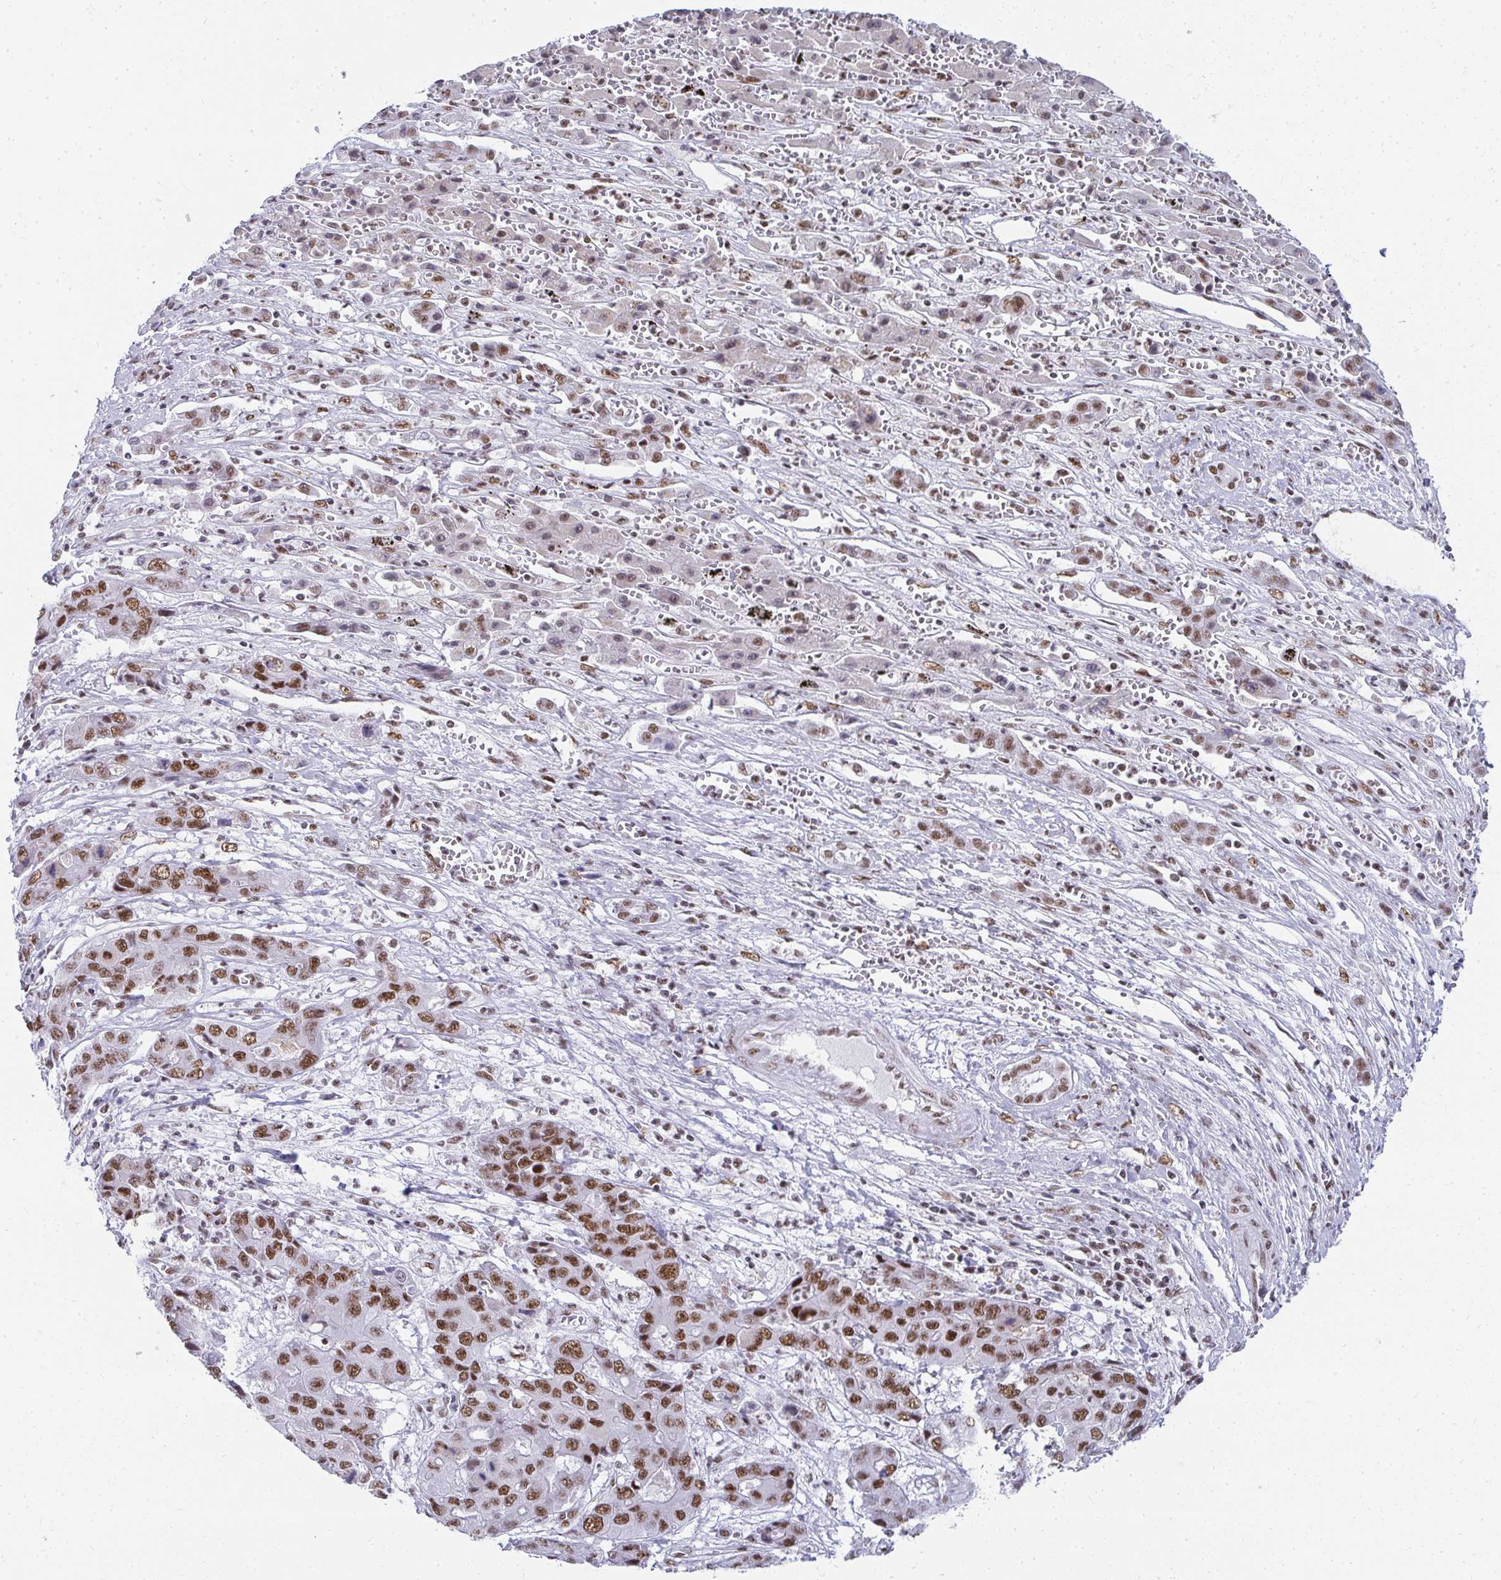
{"staining": {"intensity": "moderate", "quantity": ">75%", "location": "nuclear"}, "tissue": "liver cancer", "cell_type": "Tumor cells", "image_type": "cancer", "snomed": [{"axis": "morphology", "description": "Cholangiocarcinoma"}, {"axis": "topography", "description": "Liver"}], "caption": "This image demonstrates IHC staining of liver cancer (cholangiocarcinoma), with medium moderate nuclear expression in approximately >75% of tumor cells.", "gene": "CREBBP", "patient": {"sex": "male", "age": 67}}